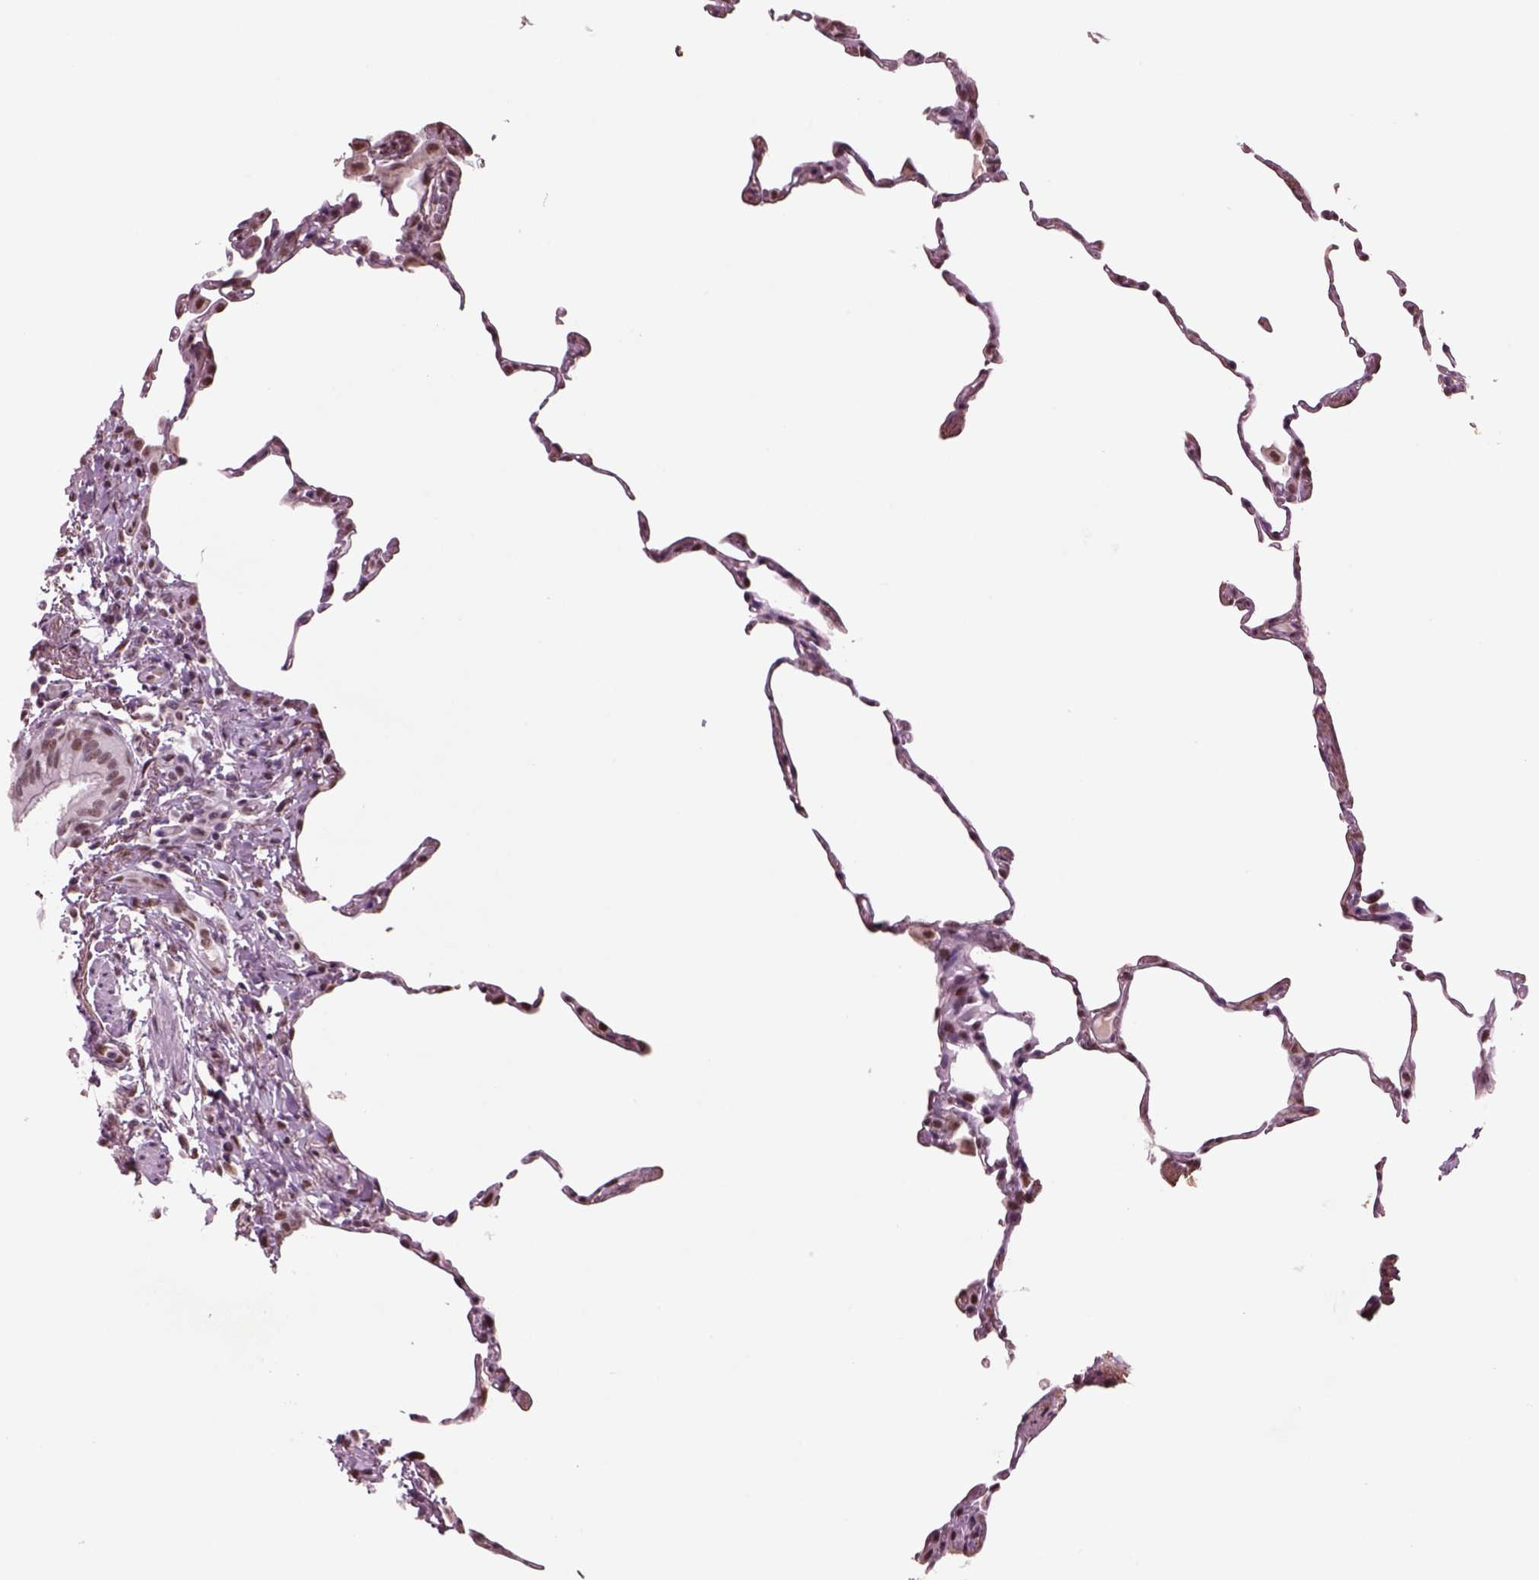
{"staining": {"intensity": "moderate", "quantity": "25%-75%", "location": "nuclear"}, "tissue": "lung", "cell_type": "Alveolar cells", "image_type": "normal", "snomed": [{"axis": "morphology", "description": "Normal tissue, NOS"}, {"axis": "topography", "description": "Lung"}], "caption": "Immunohistochemistry of benign lung displays medium levels of moderate nuclear expression in approximately 25%-75% of alveolar cells.", "gene": "SEPHS1", "patient": {"sex": "female", "age": 57}}